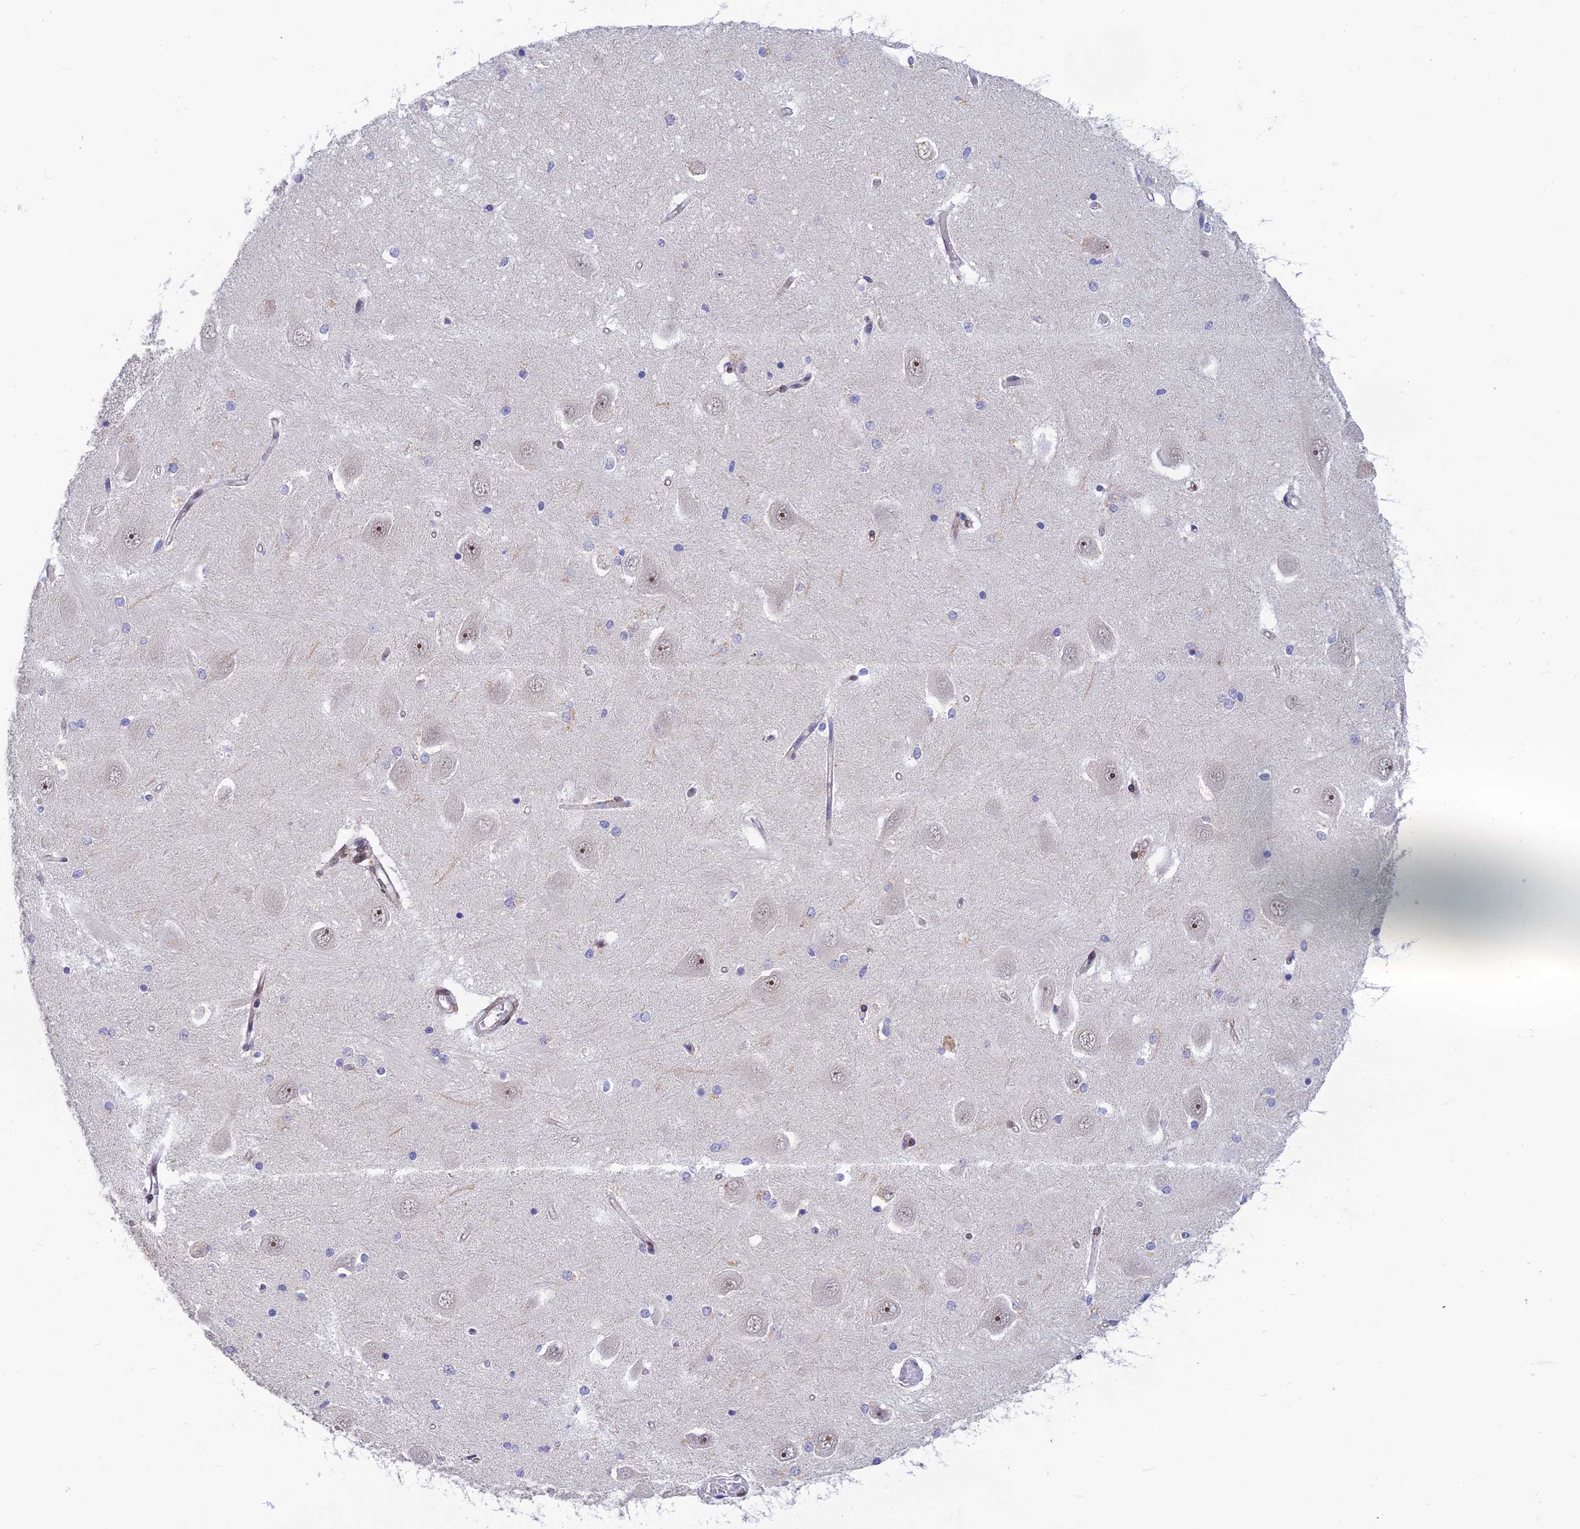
{"staining": {"intensity": "negative", "quantity": "none", "location": "none"}, "tissue": "hippocampus", "cell_type": "Glial cells", "image_type": "normal", "snomed": [{"axis": "morphology", "description": "Normal tissue, NOS"}, {"axis": "topography", "description": "Hippocampus"}], "caption": "A high-resolution micrograph shows immunohistochemistry (IHC) staining of unremarkable hippocampus, which reveals no significant staining in glial cells. The staining was performed using DAB (3,3'-diaminobenzidine) to visualize the protein expression in brown, while the nuclei were stained in blue with hematoxylin (Magnification: 20x).", "gene": "CLK4", "patient": {"sex": "male", "age": 45}}